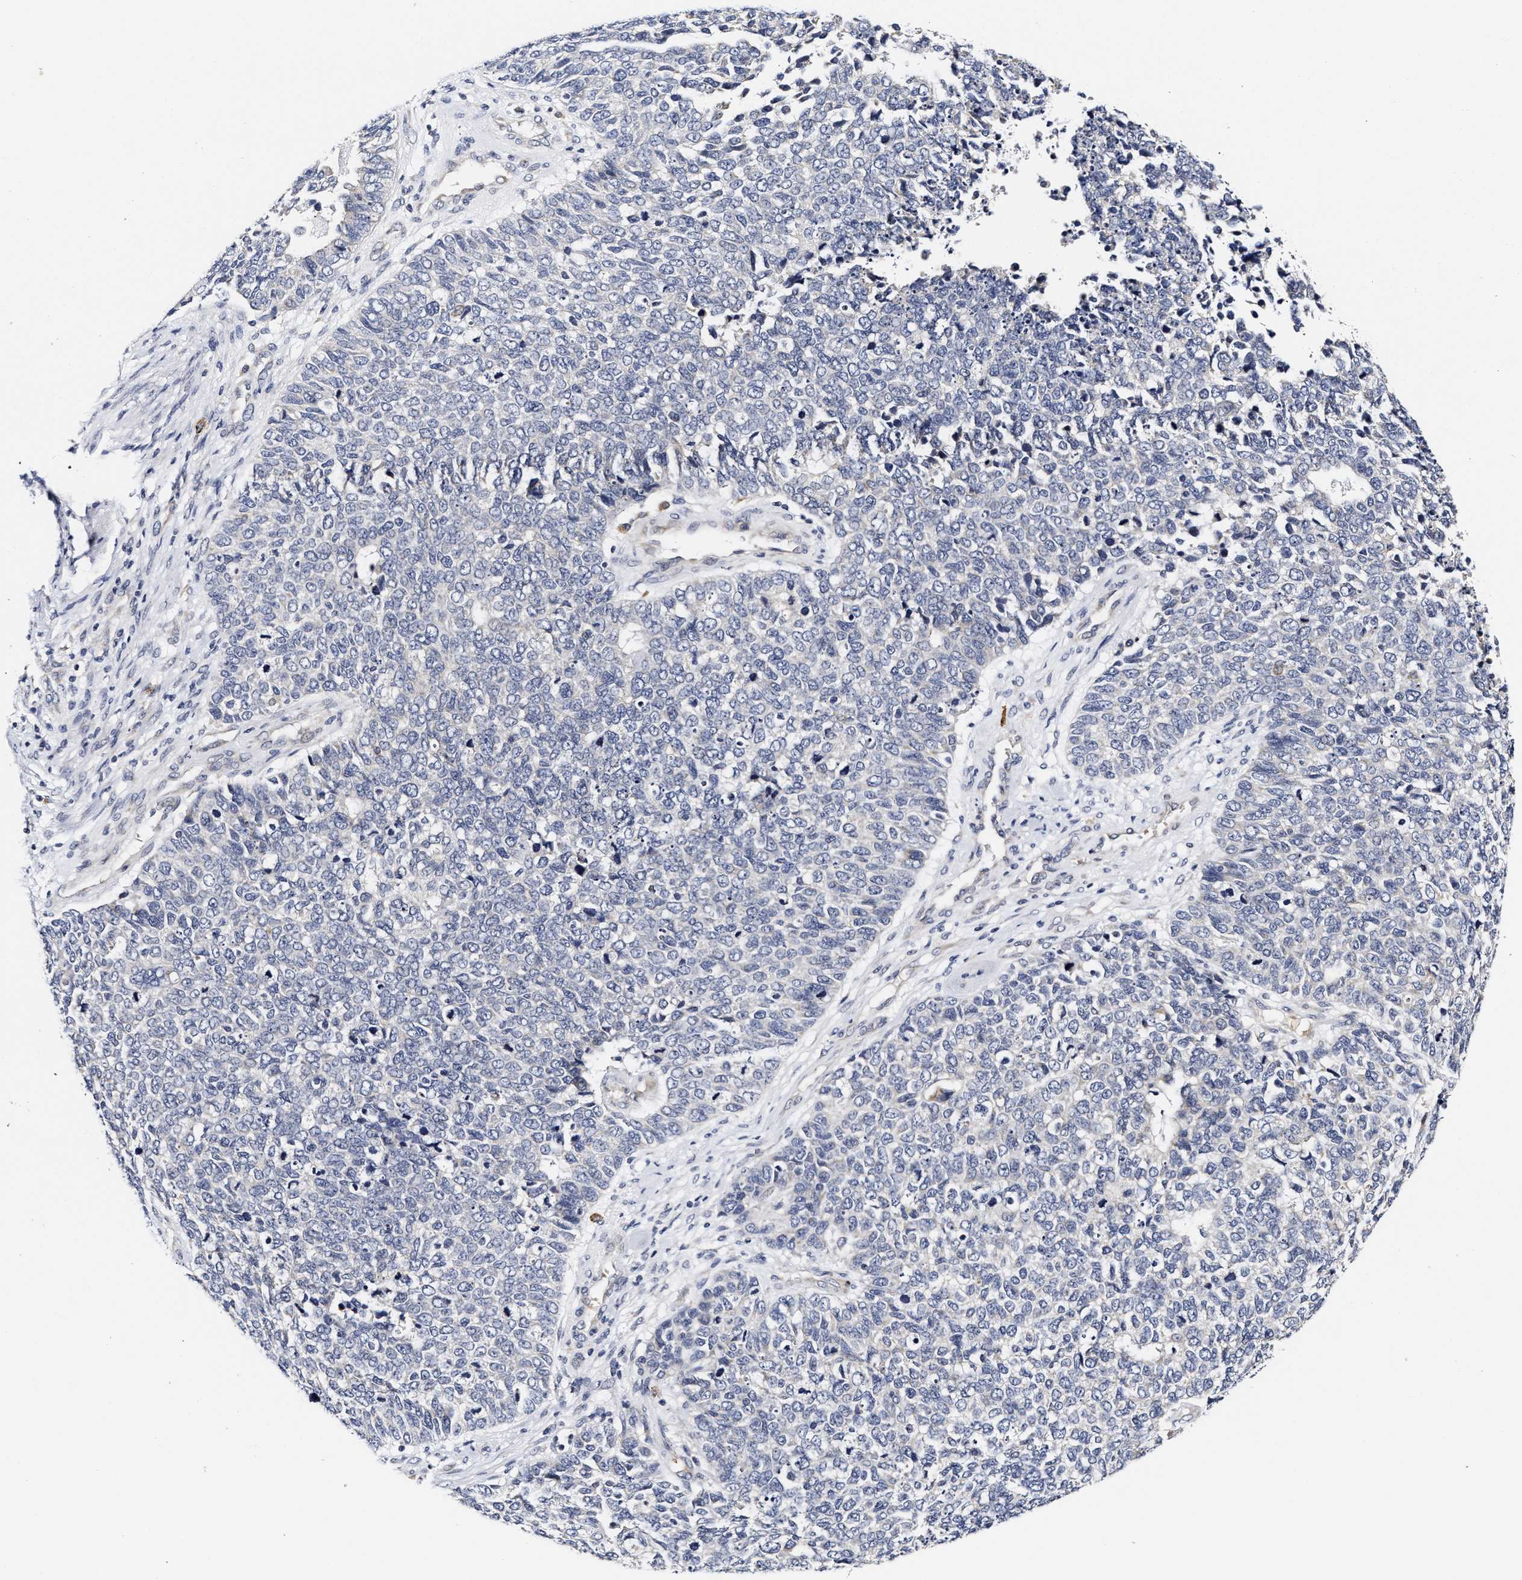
{"staining": {"intensity": "negative", "quantity": "none", "location": "none"}, "tissue": "cervical cancer", "cell_type": "Tumor cells", "image_type": "cancer", "snomed": [{"axis": "morphology", "description": "Squamous cell carcinoma, NOS"}, {"axis": "topography", "description": "Cervix"}], "caption": "Human cervical squamous cell carcinoma stained for a protein using immunohistochemistry shows no positivity in tumor cells.", "gene": "RINT1", "patient": {"sex": "female", "age": 63}}